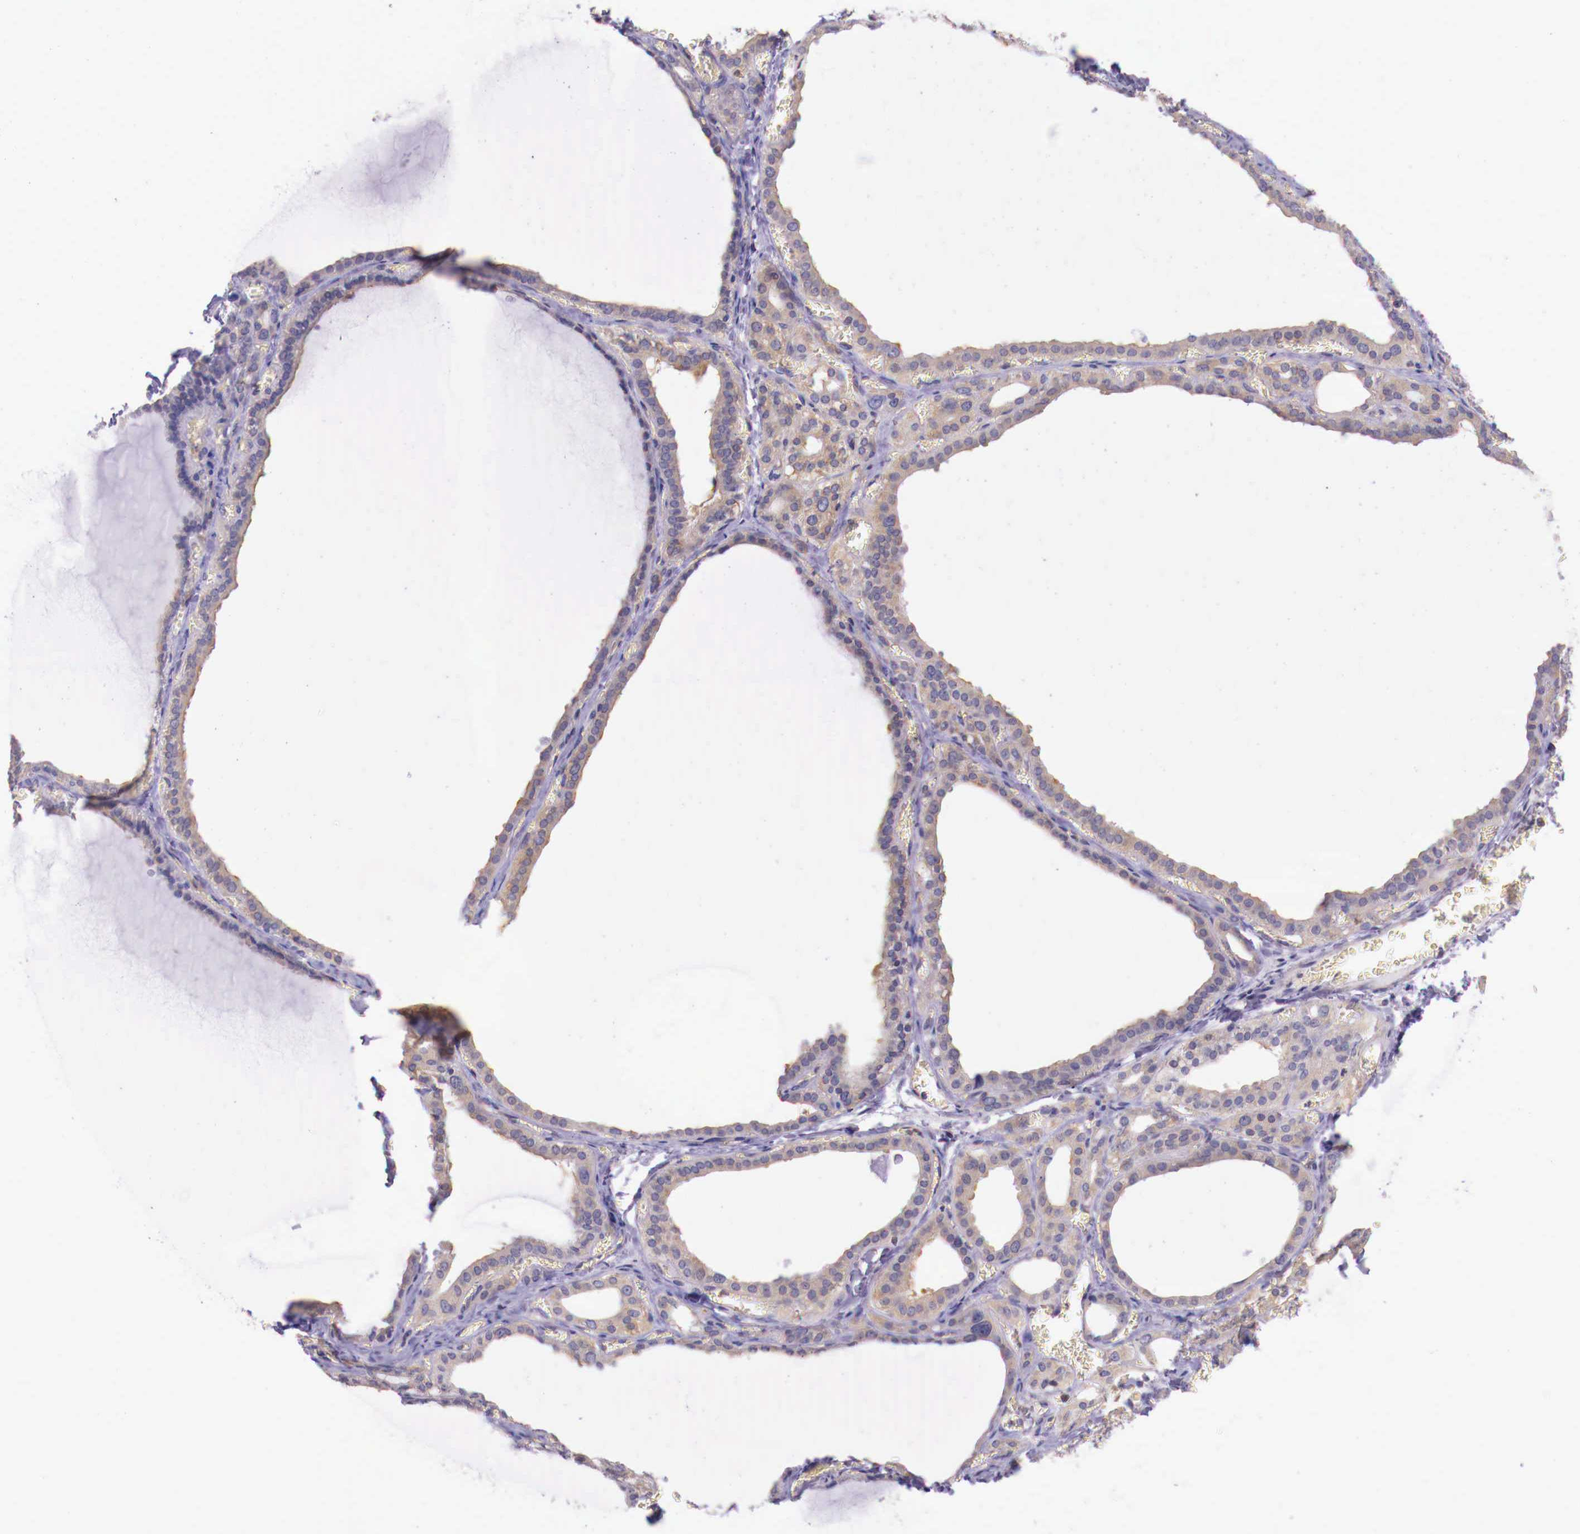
{"staining": {"intensity": "weak", "quantity": ">75%", "location": "cytoplasmic/membranous"}, "tissue": "thyroid gland", "cell_type": "Glandular cells", "image_type": "normal", "snomed": [{"axis": "morphology", "description": "Normal tissue, NOS"}, {"axis": "topography", "description": "Thyroid gland"}], "caption": "Unremarkable thyroid gland was stained to show a protein in brown. There is low levels of weak cytoplasmic/membranous positivity in about >75% of glandular cells. The staining was performed using DAB (3,3'-diaminobenzidine) to visualize the protein expression in brown, while the nuclei were stained in blue with hematoxylin (Magnification: 20x).", "gene": "GRIPAP1", "patient": {"sex": "female", "age": 55}}